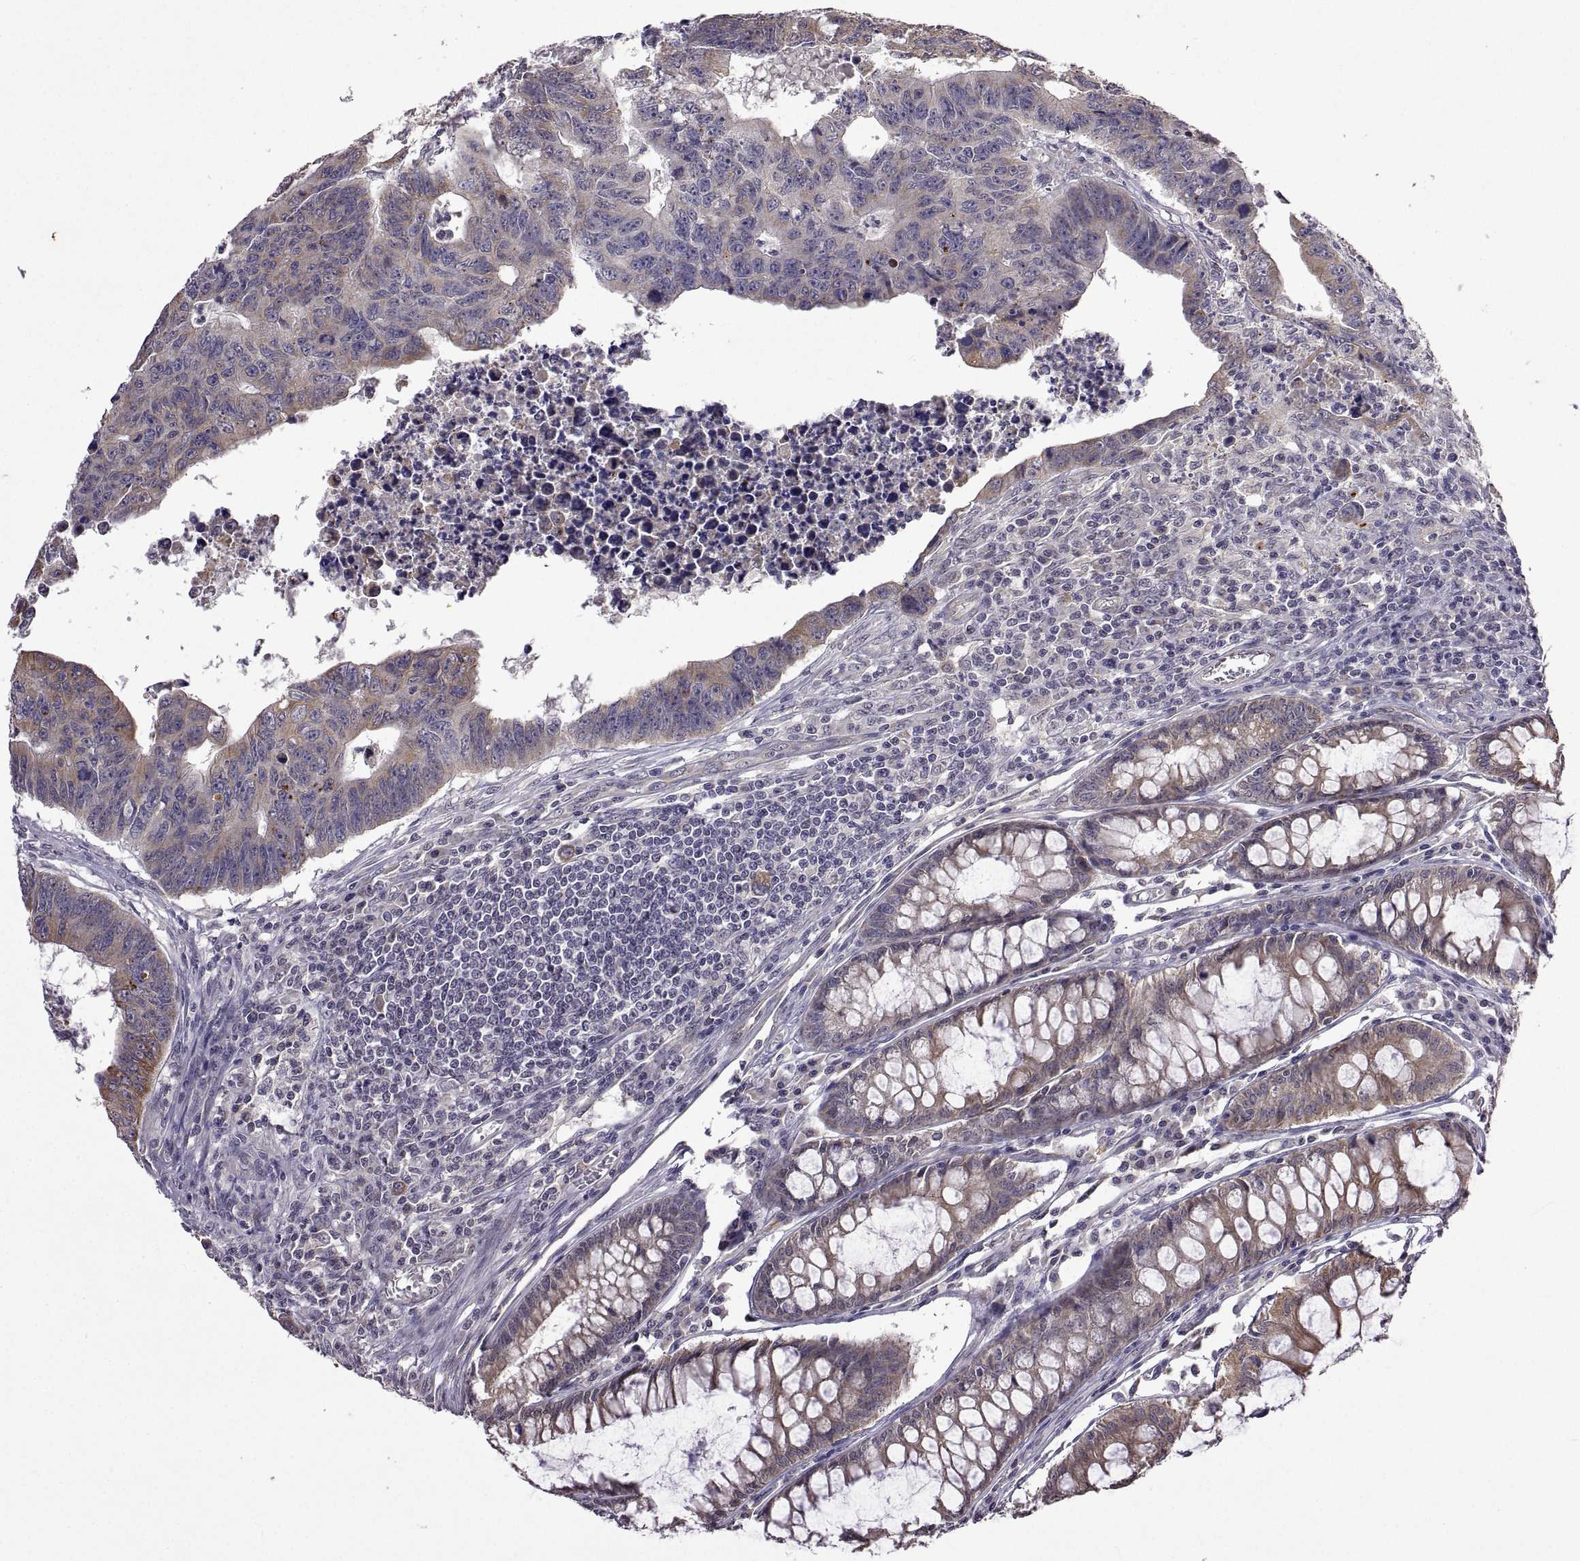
{"staining": {"intensity": "weak", "quantity": "25%-75%", "location": "cytoplasmic/membranous"}, "tissue": "colorectal cancer", "cell_type": "Tumor cells", "image_type": "cancer", "snomed": [{"axis": "morphology", "description": "Adenocarcinoma, NOS"}, {"axis": "topography", "description": "Rectum"}], "caption": "Immunohistochemistry (IHC) (DAB) staining of colorectal cancer (adenocarcinoma) exhibits weak cytoplasmic/membranous protein staining in approximately 25%-75% of tumor cells.", "gene": "LAMA1", "patient": {"sex": "female", "age": 85}}